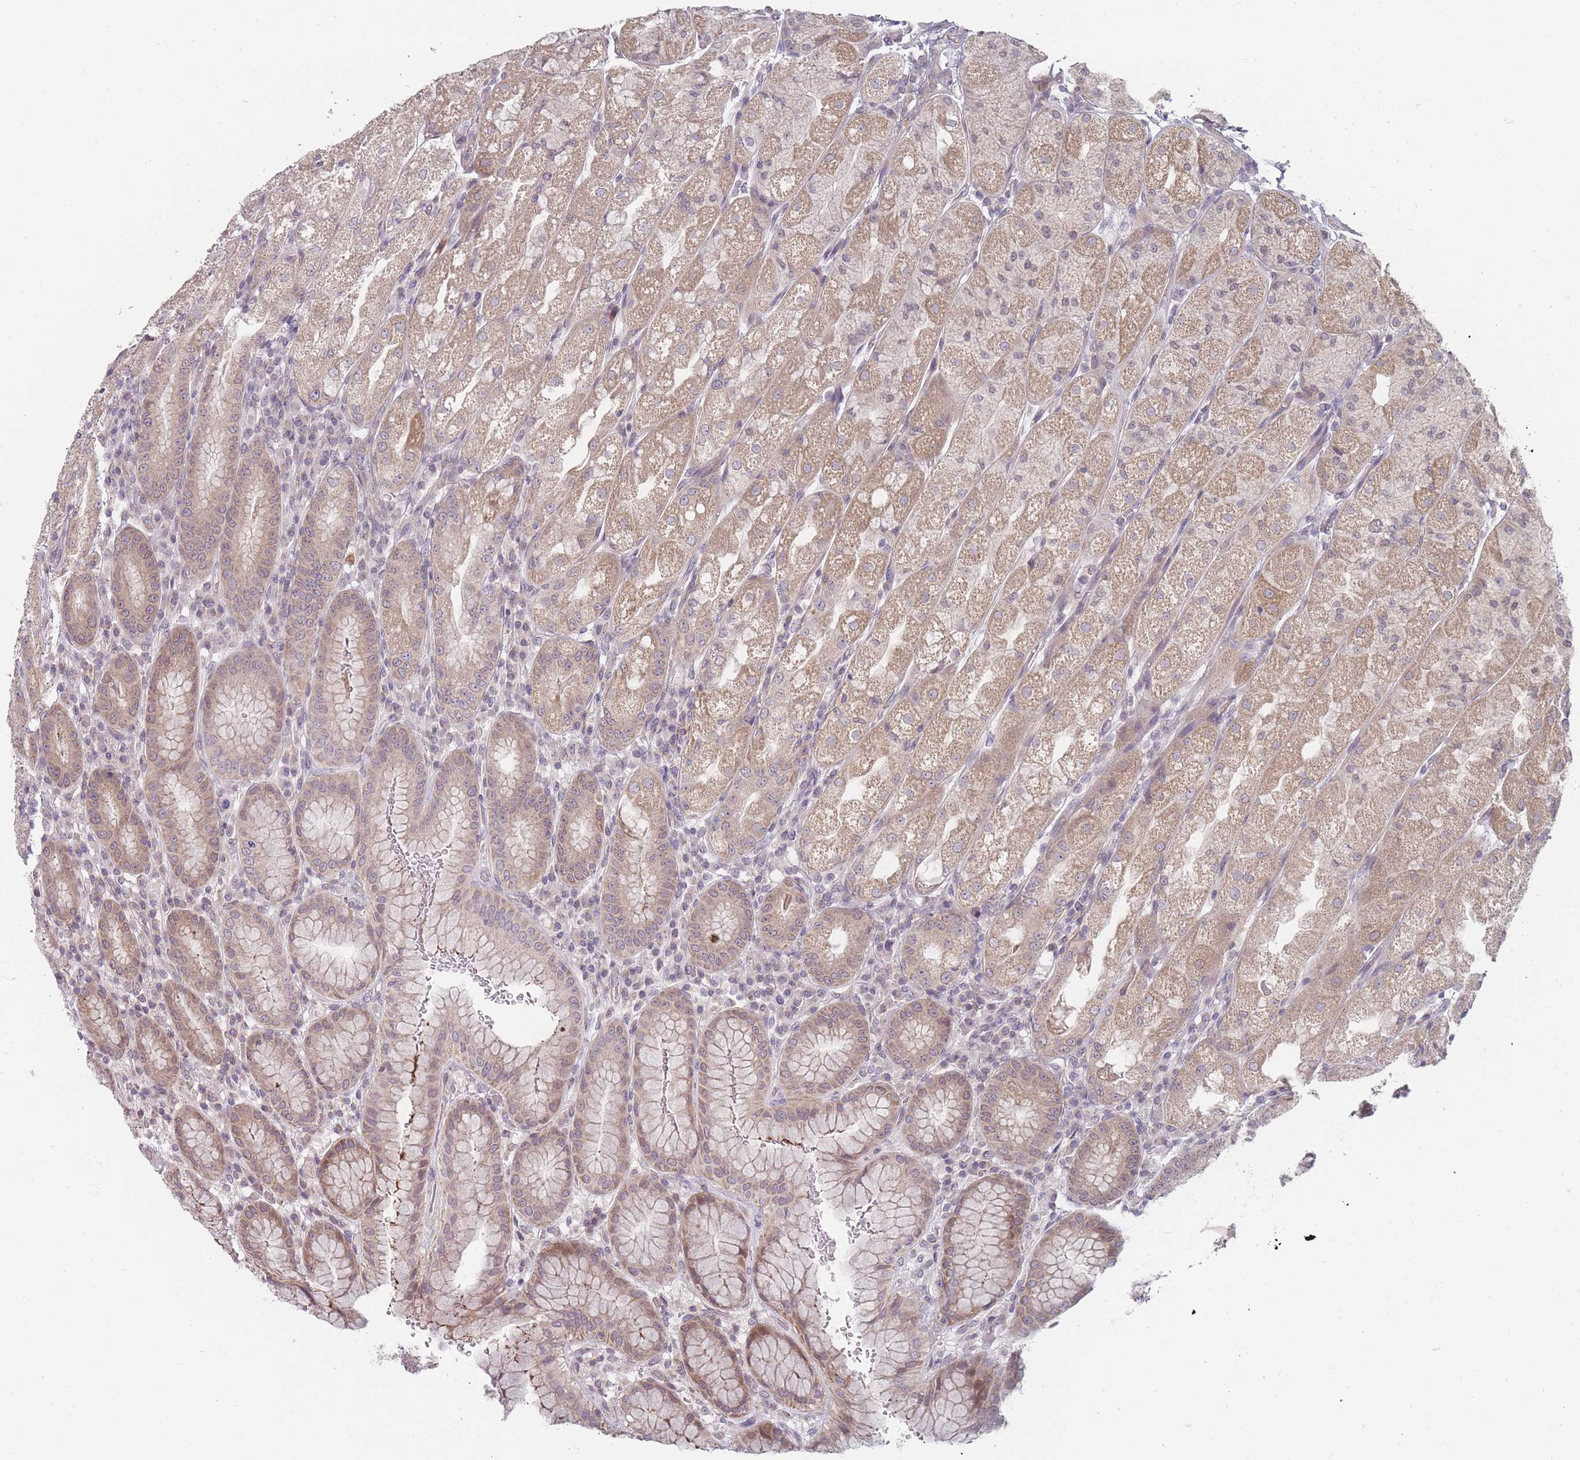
{"staining": {"intensity": "moderate", "quantity": ">75%", "location": "cytoplasmic/membranous"}, "tissue": "stomach", "cell_type": "Glandular cells", "image_type": "normal", "snomed": [{"axis": "morphology", "description": "Normal tissue, NOS"}, {"axis": "topography", "description": "Stomach, upper"}], "caption": "The photomicrograph exhibits staining of normal stomach, revealing moderate cytoplasmic/membranous protein expression (brown color) within glandular cells. The protein of interest is shown in brown color, while the nuclei are stained blue.", "gene": "PCDH12", "patient": {"sex": "male", "age": 52}}